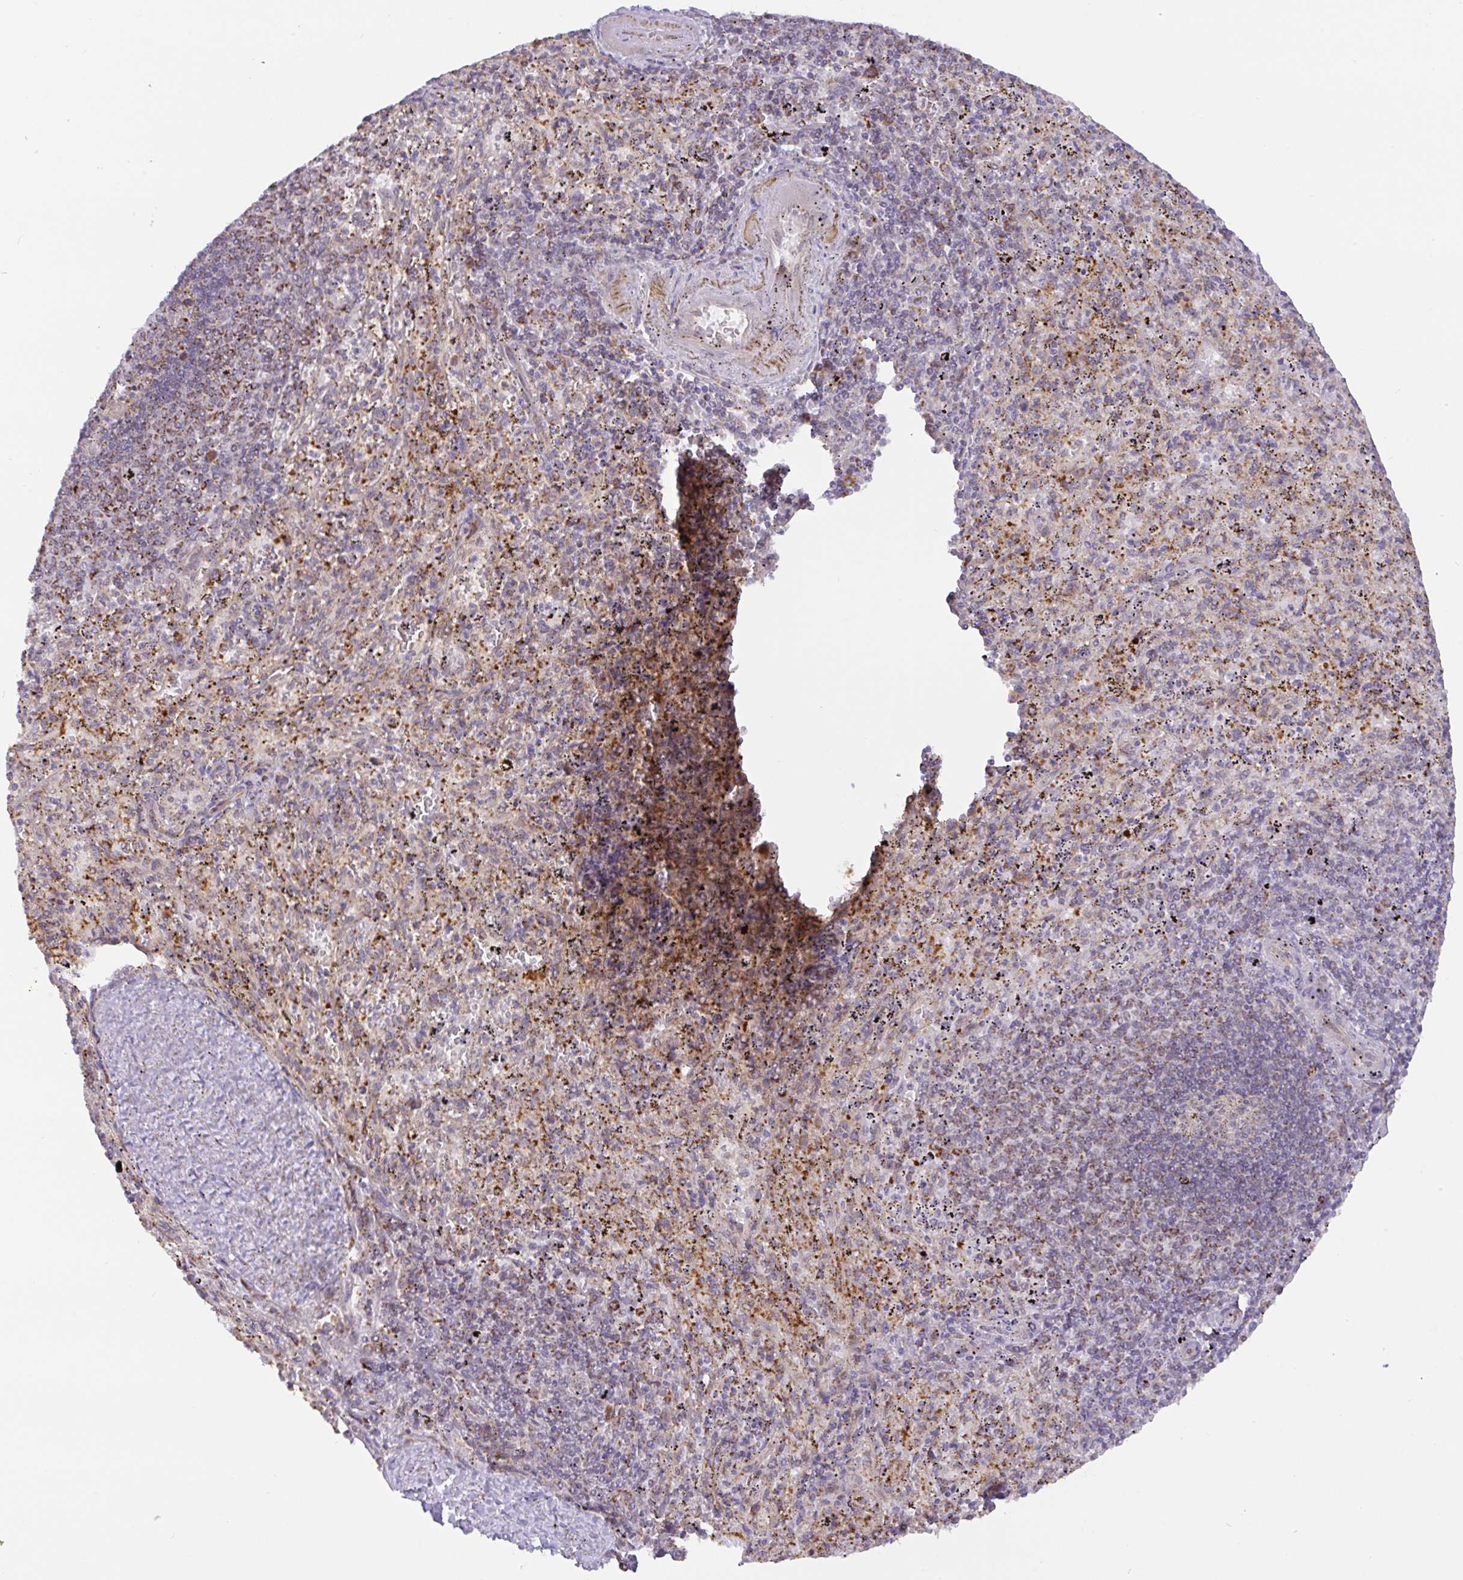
{"staining": {"intensity": "weak", "quantity": "25%-75%", "location": "cytoplasmic/membranous"}, "tissue": "spleen", "cell_type": "Cells in red pulp", "image_type": "normal", "snomed": [{"axis": "morphology", "description": "Normal tissue, NOS"}, {"axis": "topography", "description": "Spleen"}], "caption": "DAB (3,3'-diaminobenzidine) immunohistochemical staining of unremarkable human spleen demonstrates weak cytoplasmic/membranous protein positivity in approximately 25%-75% of cells in red pulp. (DAB IHC, brown staining for protein, blue staining for nuclei).", "gene": "DLEU7", "patient": {"sex": "male", "age": 57}}